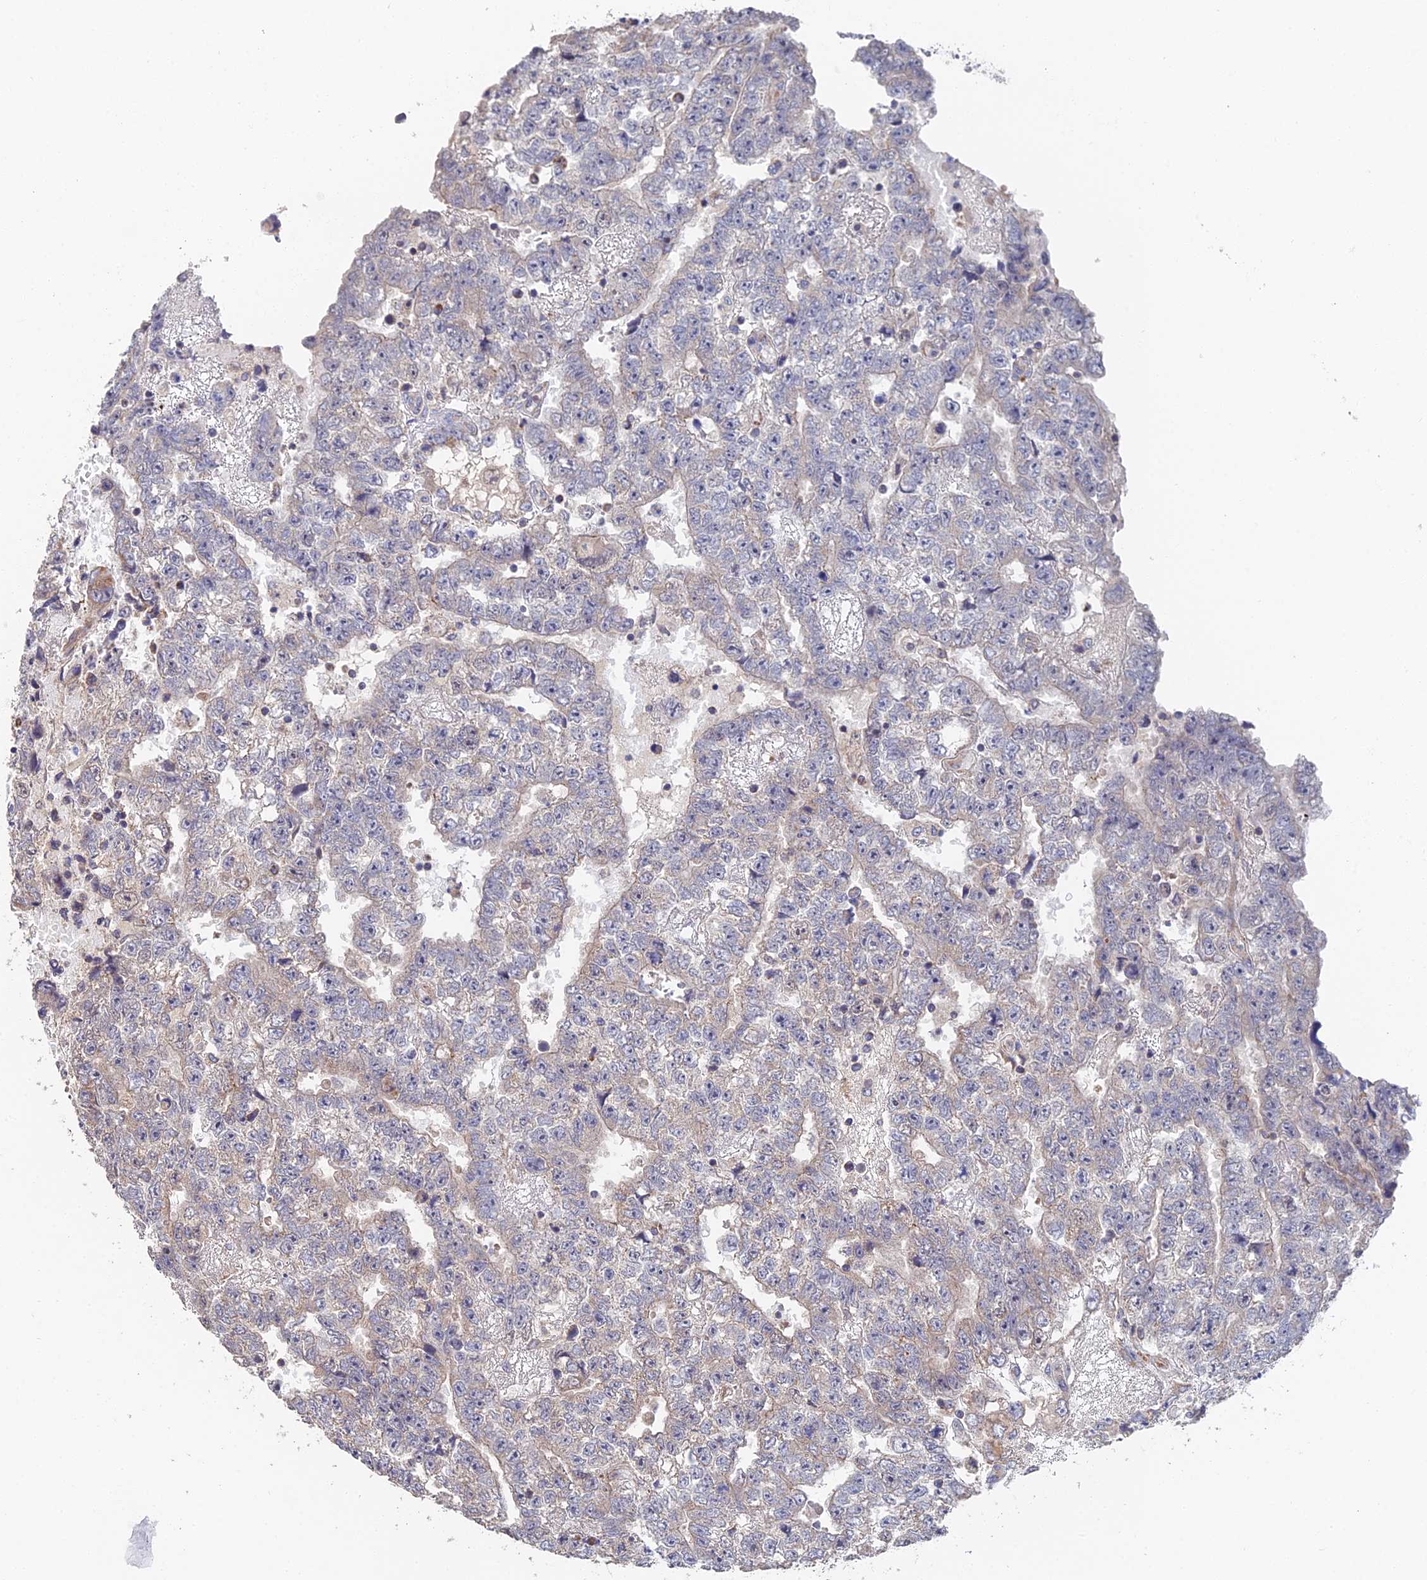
{"staining": {"intensity": "negative", "quantity": "none", "location": "none"}, "tissue": "testis cancer", "cell_type": "Tumor cells", "image_type": "cancer", "snomed": [{"axis": "morphology", "description": "Carcinoma, Embryonal, NOS"}, {"axis": "topography", "description": "Testis"}], "caption": "Immunohistochemistry (IHC) micrograph of testis cancer (embryonal carcinoma) stained for a protein (brown), which shows no positivity in tumor cells.", "gene": "ECSIT", "patient": {"sex": "male", "age": 25}}